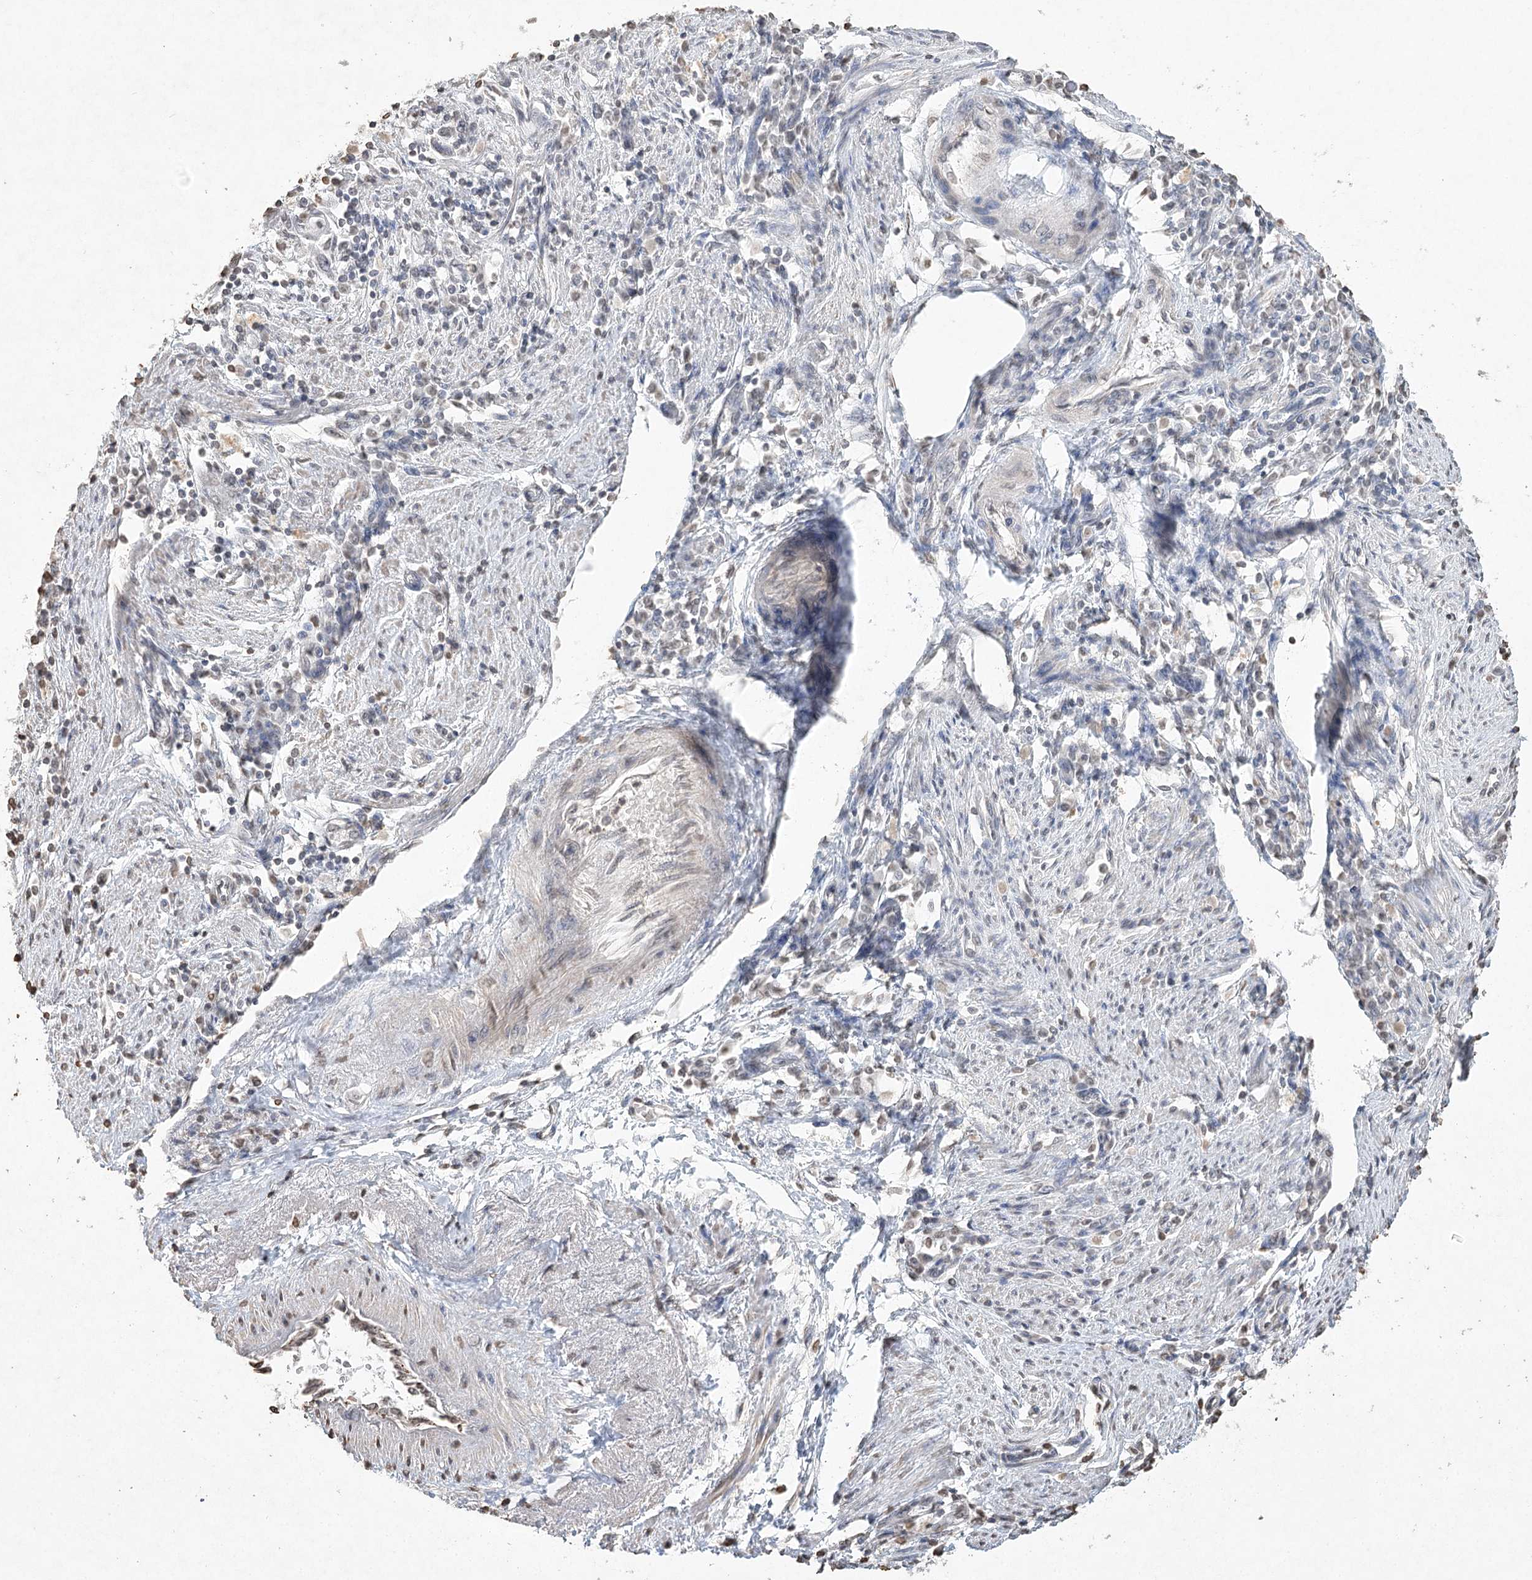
{"staining": {"intensity": "negative", "quantity": "none", "location": "none"}, "tissue": "endometrial cancer", "cell_type": "Tumor cells", "image_type": "cancer", "snomed": [{"axis": "morphology", "description": "Adenocarcinoma, NOS"}, {"axis": "topography", "description": "Endometrium"}], "caption": "This is a histopathology image of IHC staining of endometrial cancer, which shows no staining in tumor cells.", "gene": "DMXL1", "patient": {"sex": "female", "age": 49}}